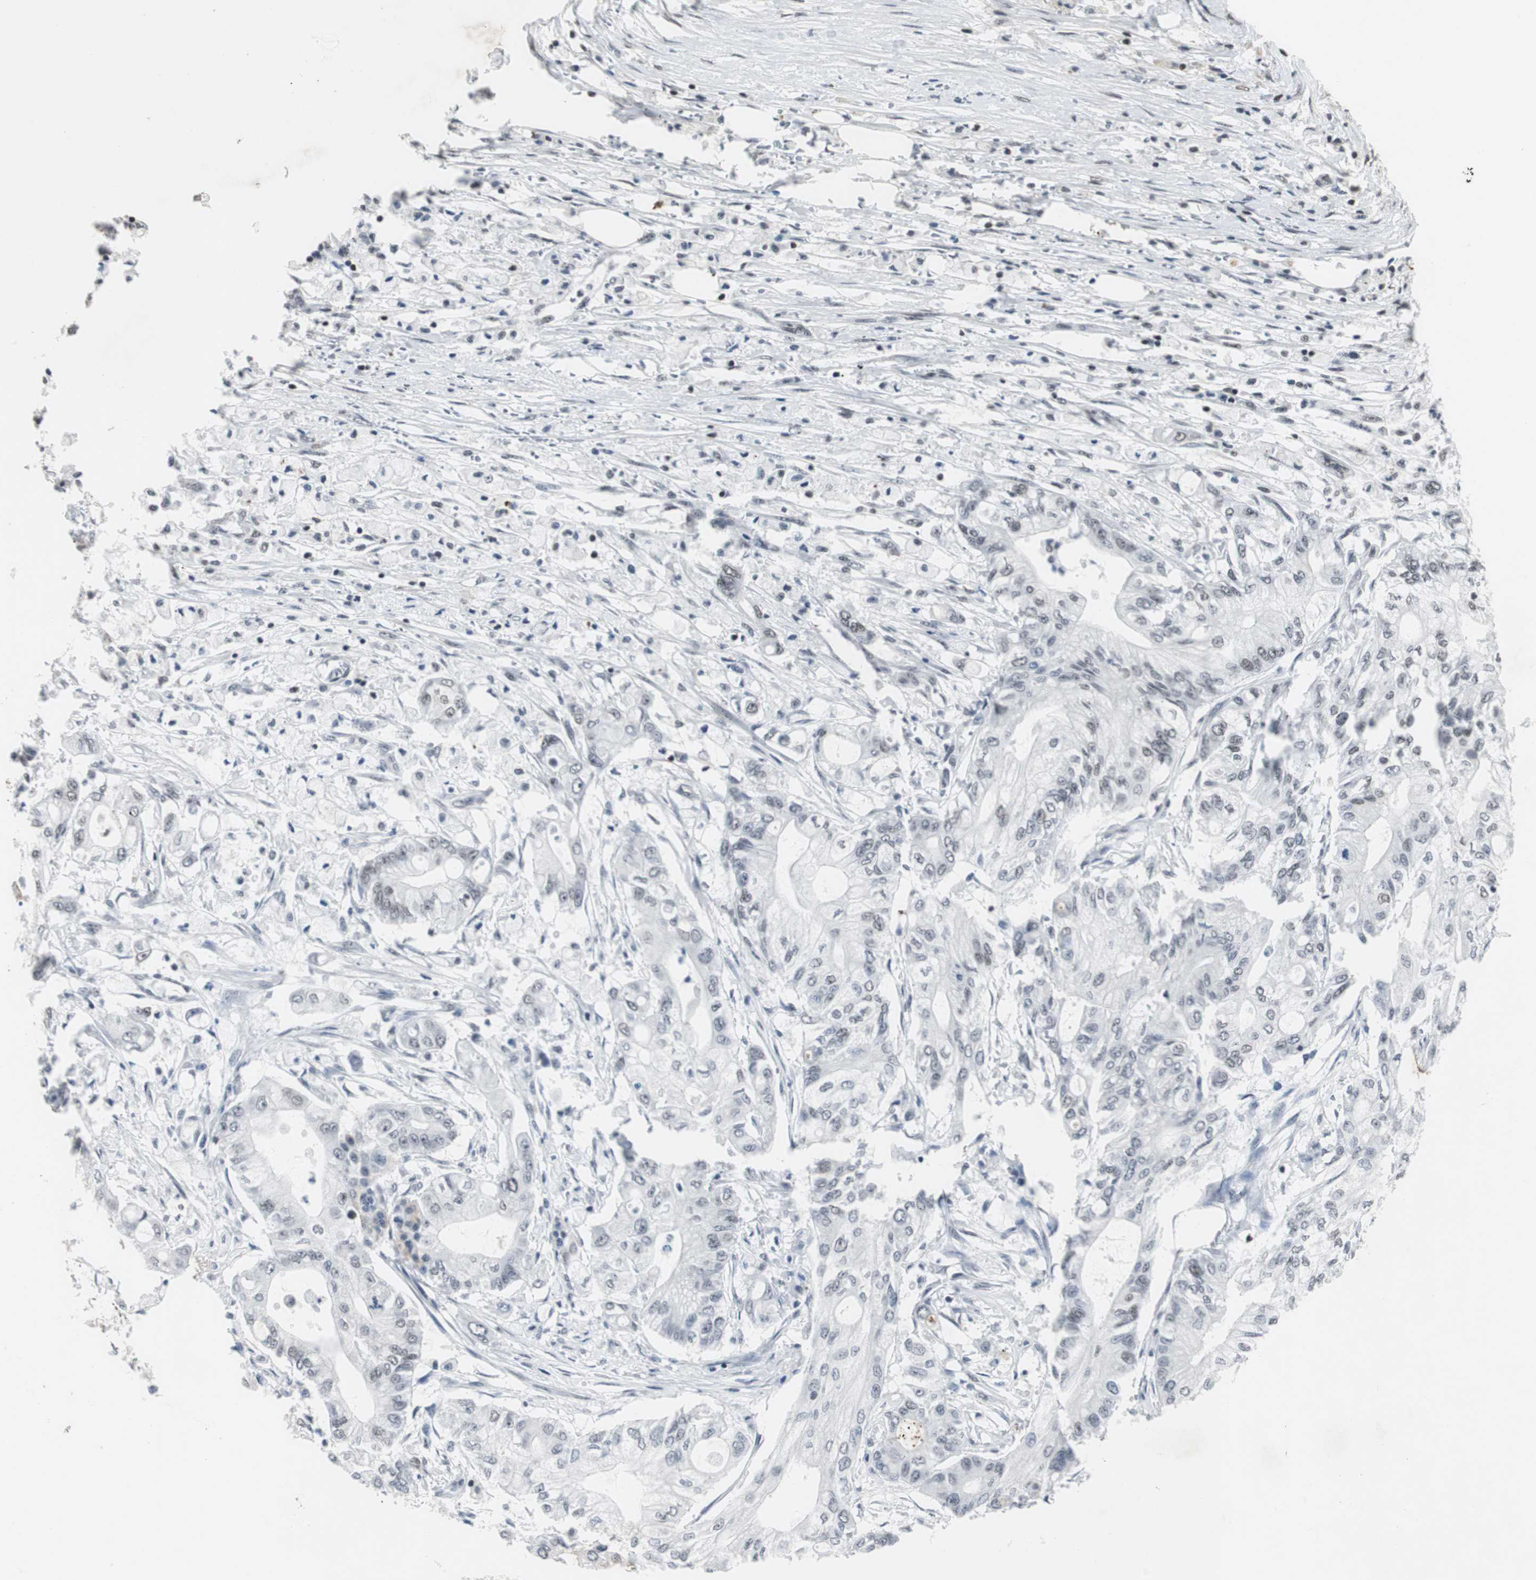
{"staining": {"intensity": "negative", "quantity": "none", "location": "none"}, "tissue": "pancreatic cancer", "cell_type": "Tumor cells", "image_type": "cancer", "snomed": [{"axis": "morphology", "description": "Adenocarcinoma, NOS"}, {"axis": "topography", "description": "Pancreas"}], "caption": "Immunohistochemistry (IHC) of pancreatic cancer displays no staining in tumor cells. (Immunohistochemistry, brightfield microscopy, high magnification).", "gene": "RAD9A", "patient": {"sex": "male", "age": 70}}